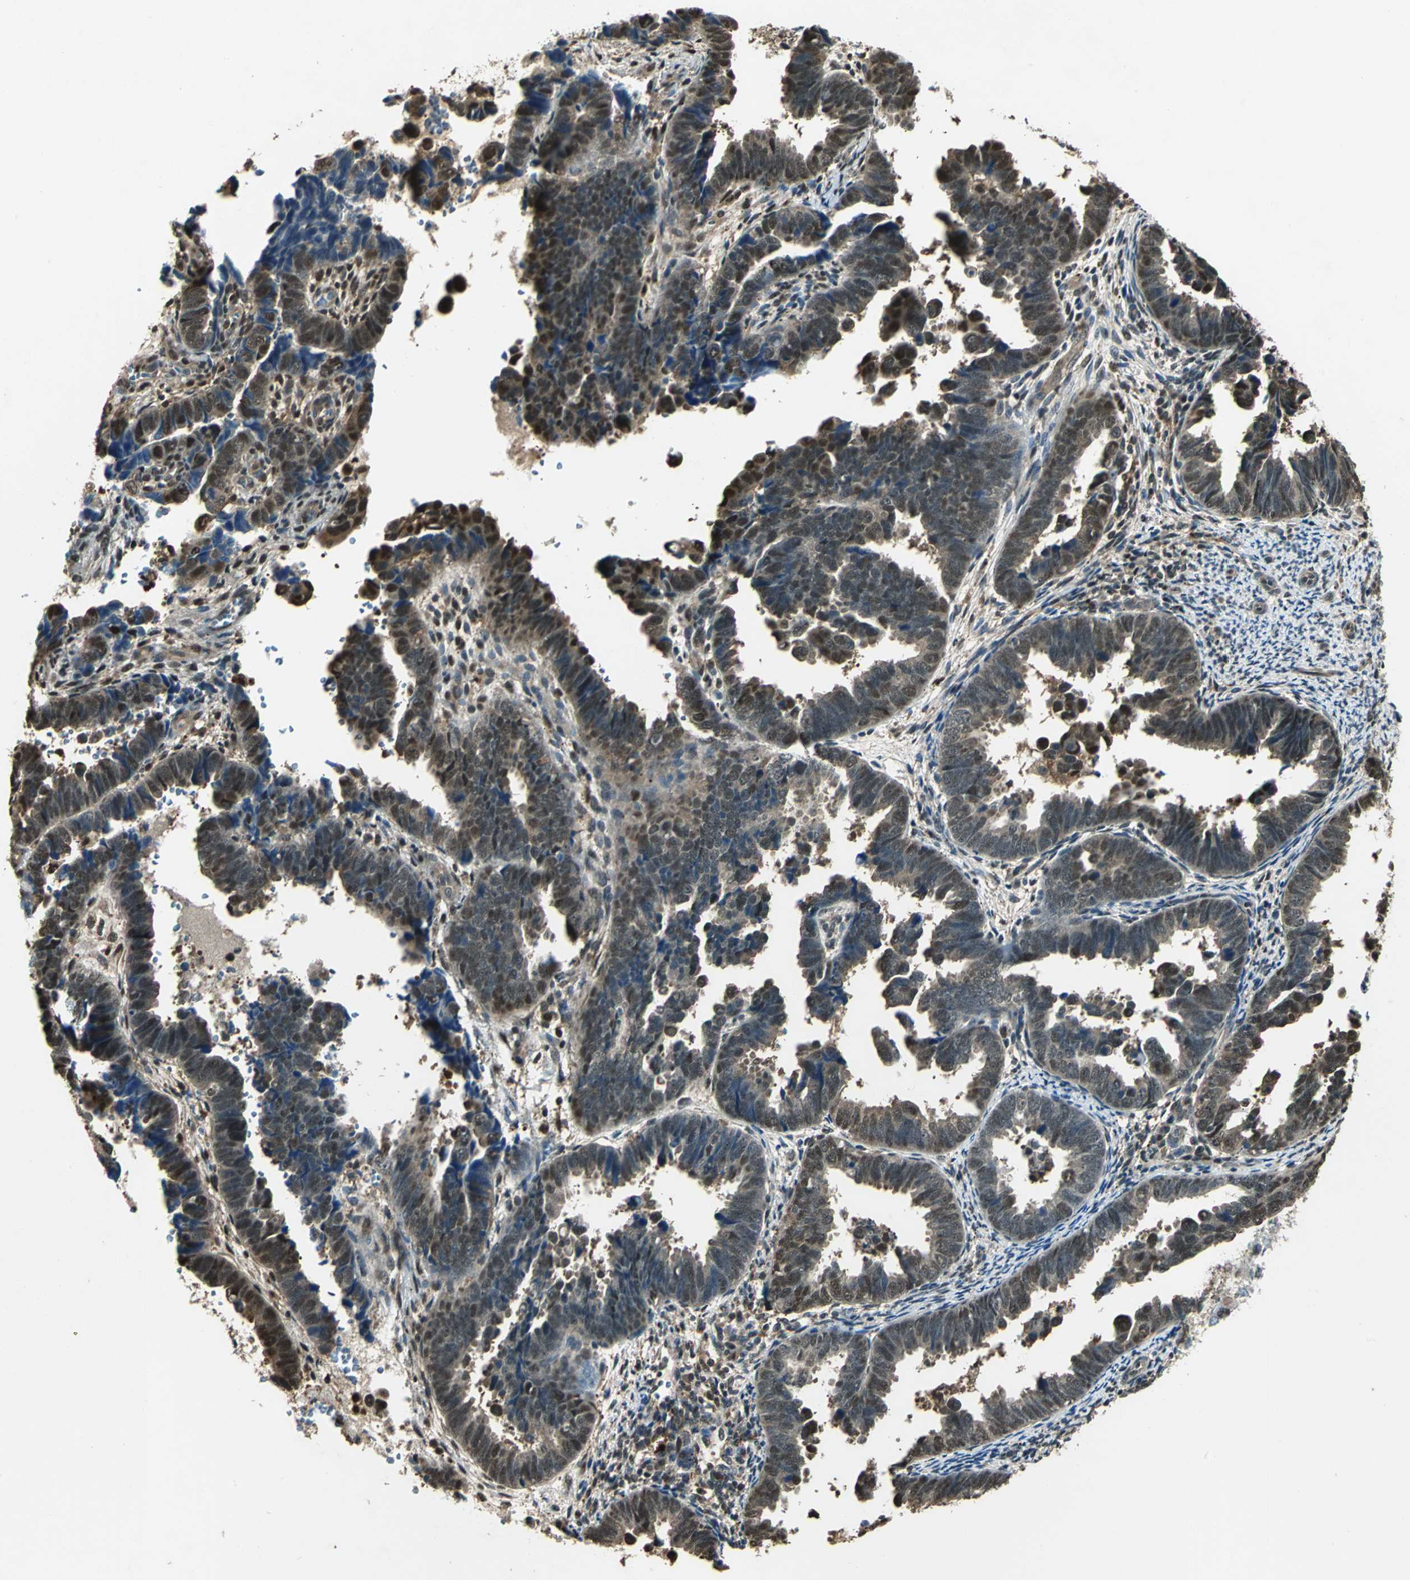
{"staining": {"intensity": "moderate", "quantity": ">75%", "location": "cytoplasmic/membranous,nuclear"}, "tissue": "endometrial cancer", "cell_type": "Tumor cells", "image_type": "cancer", "snomed": [{"axis": "morphology", "description": "Adenocarcinoma, NOS"}, {"axis": "topography", "description": "Endometrium"}], "caption": "Endometrial cancer (adenocarcinoma) tissue displays moderate cytoplasmic/membranous and nuclear staining in about >75% of tumor cells (Brightfield microscopy of DAB IHC at high magnification).", "gene": "PPP1R13L", "patient": {"sex": "female", "age": 75}}